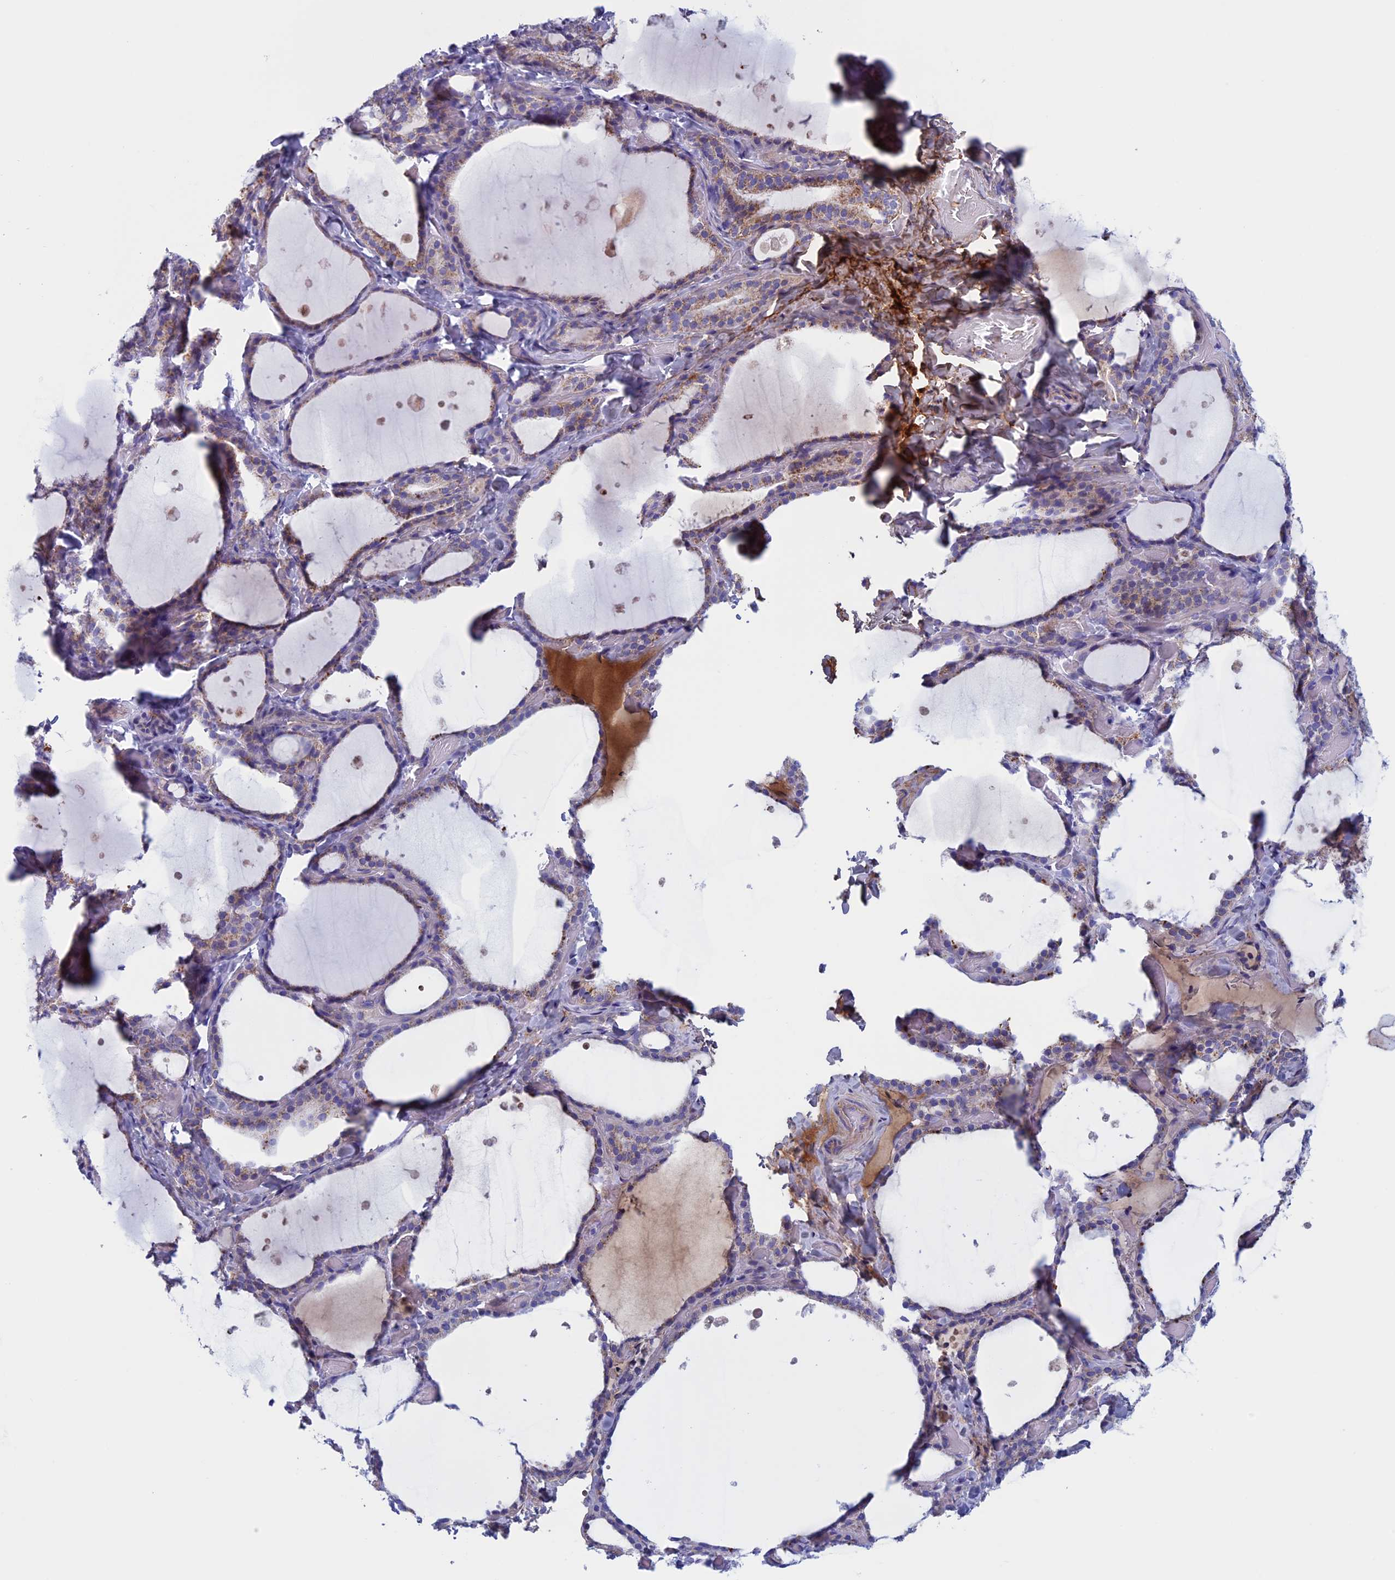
{"staining": {"intensity": "weak", "quantity": "25%-75%", "location": "cytoplasmic/membranous"}, "tissue": "thyroid gland", "cell_type": "Glandular cells", "image_type": "normal", "snomed": [{"axis": "morphology", "description": "Normal tissue, NOS"}, {"axis": "topography", "description": "Thyroid gland"}], "caption": "Glandular cells show weak cytoplasmic/membranous positivity in about 25%-75% of cells in unremarkable thyroid gland. (brown staining indicates protein expression, while blue staining denotes nuclei).", "gene": "NDUFB9", "patient": {"sex": "female", "age": 44}}